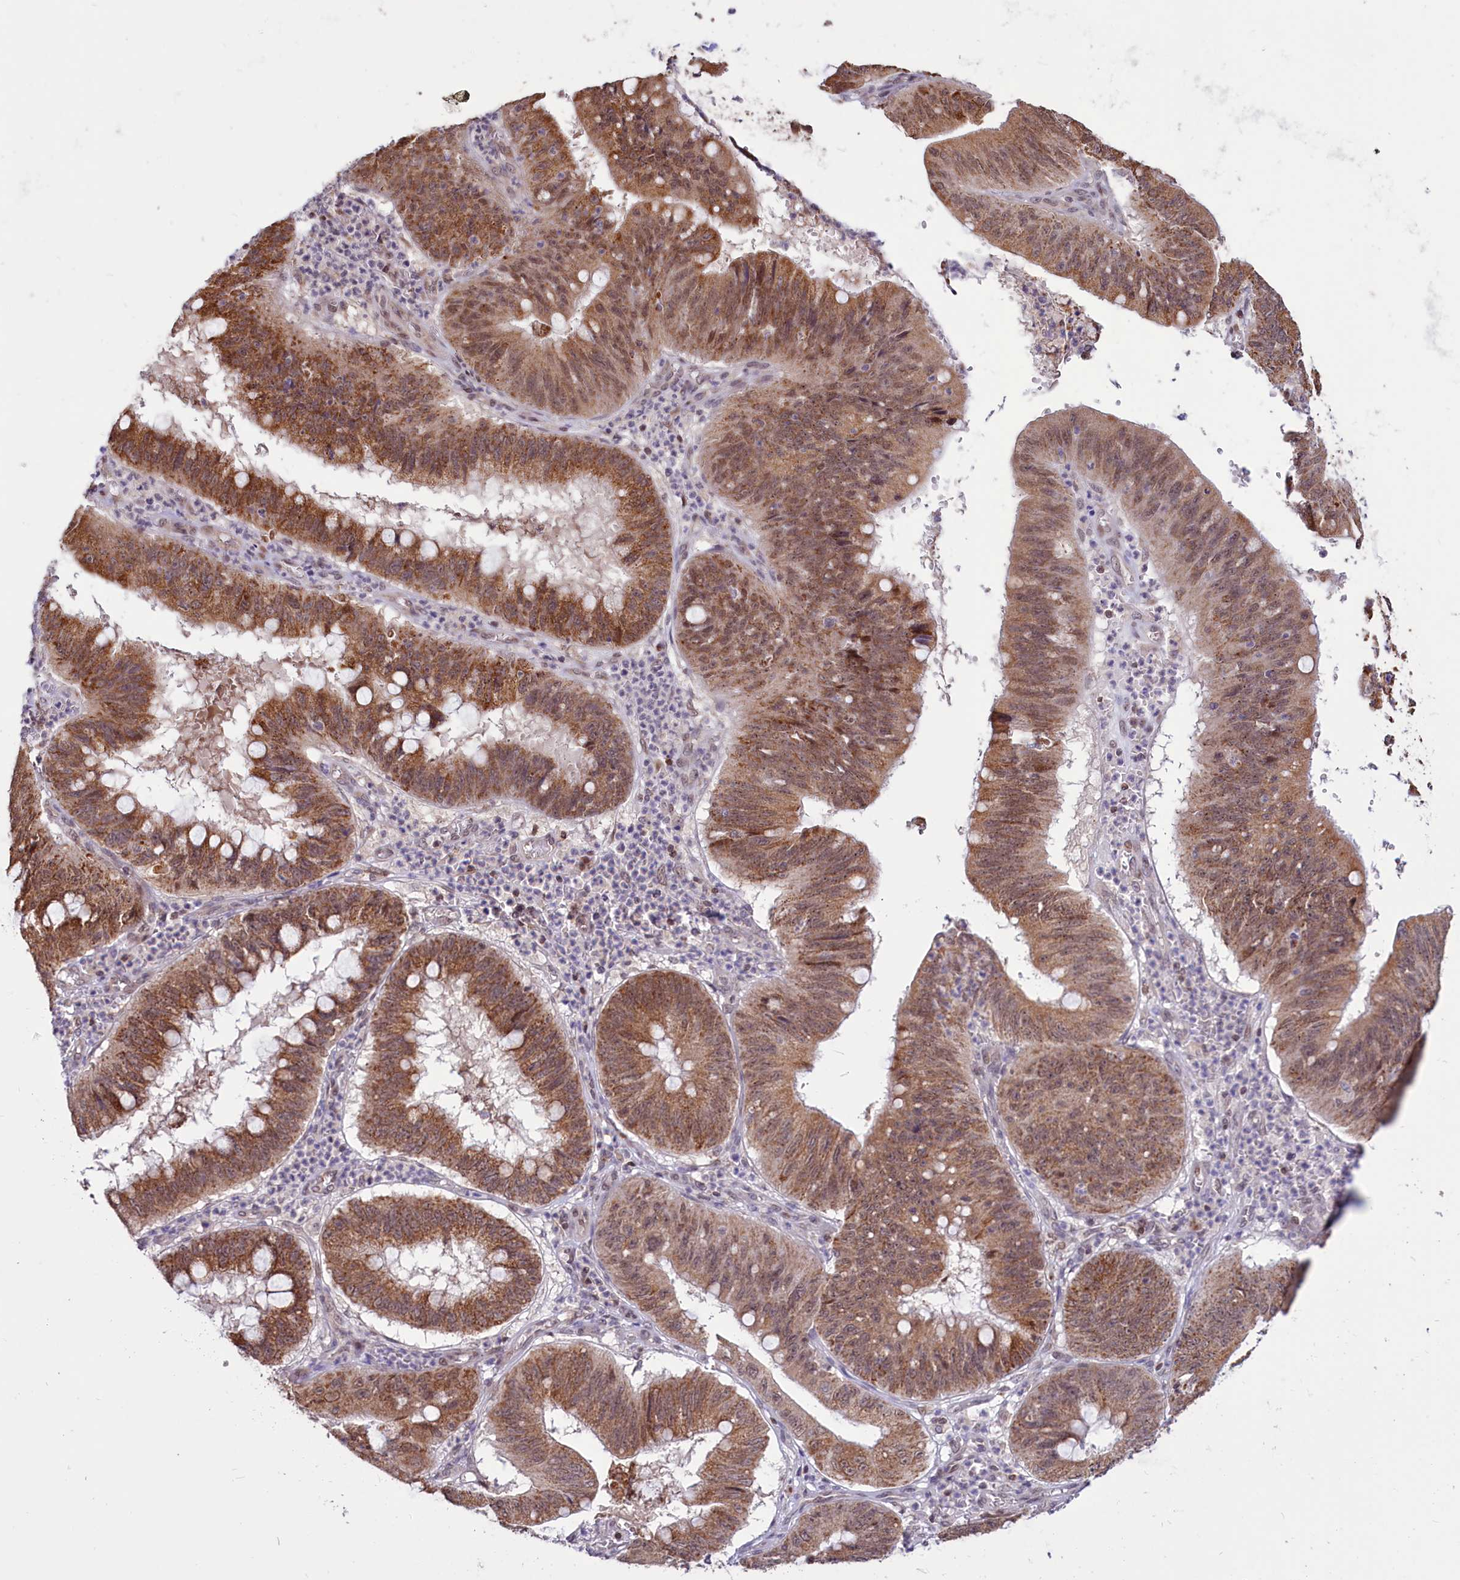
{"staining": {"intensity": "moderate", "quantity": ">75%", "location": "cytoplasmic/membranous,nuclear"}, "tissue": "stomach cancer", "cell_type": "Tumor cells", "image_type": "cancer", "snomed": [{"axis": "morphology", "description": "Adenocarcinoma, NOS"}, {"axis": "topography", "description": "Stomach"}], "caption": "A brown stain shows moderate cytoplasmic/membranous and nuclear positivity of a protein in human adenocarcinoma (stomach) tumor cells.", "gene": "PHC3", "patient": {"sex": "male", "age": 59}}